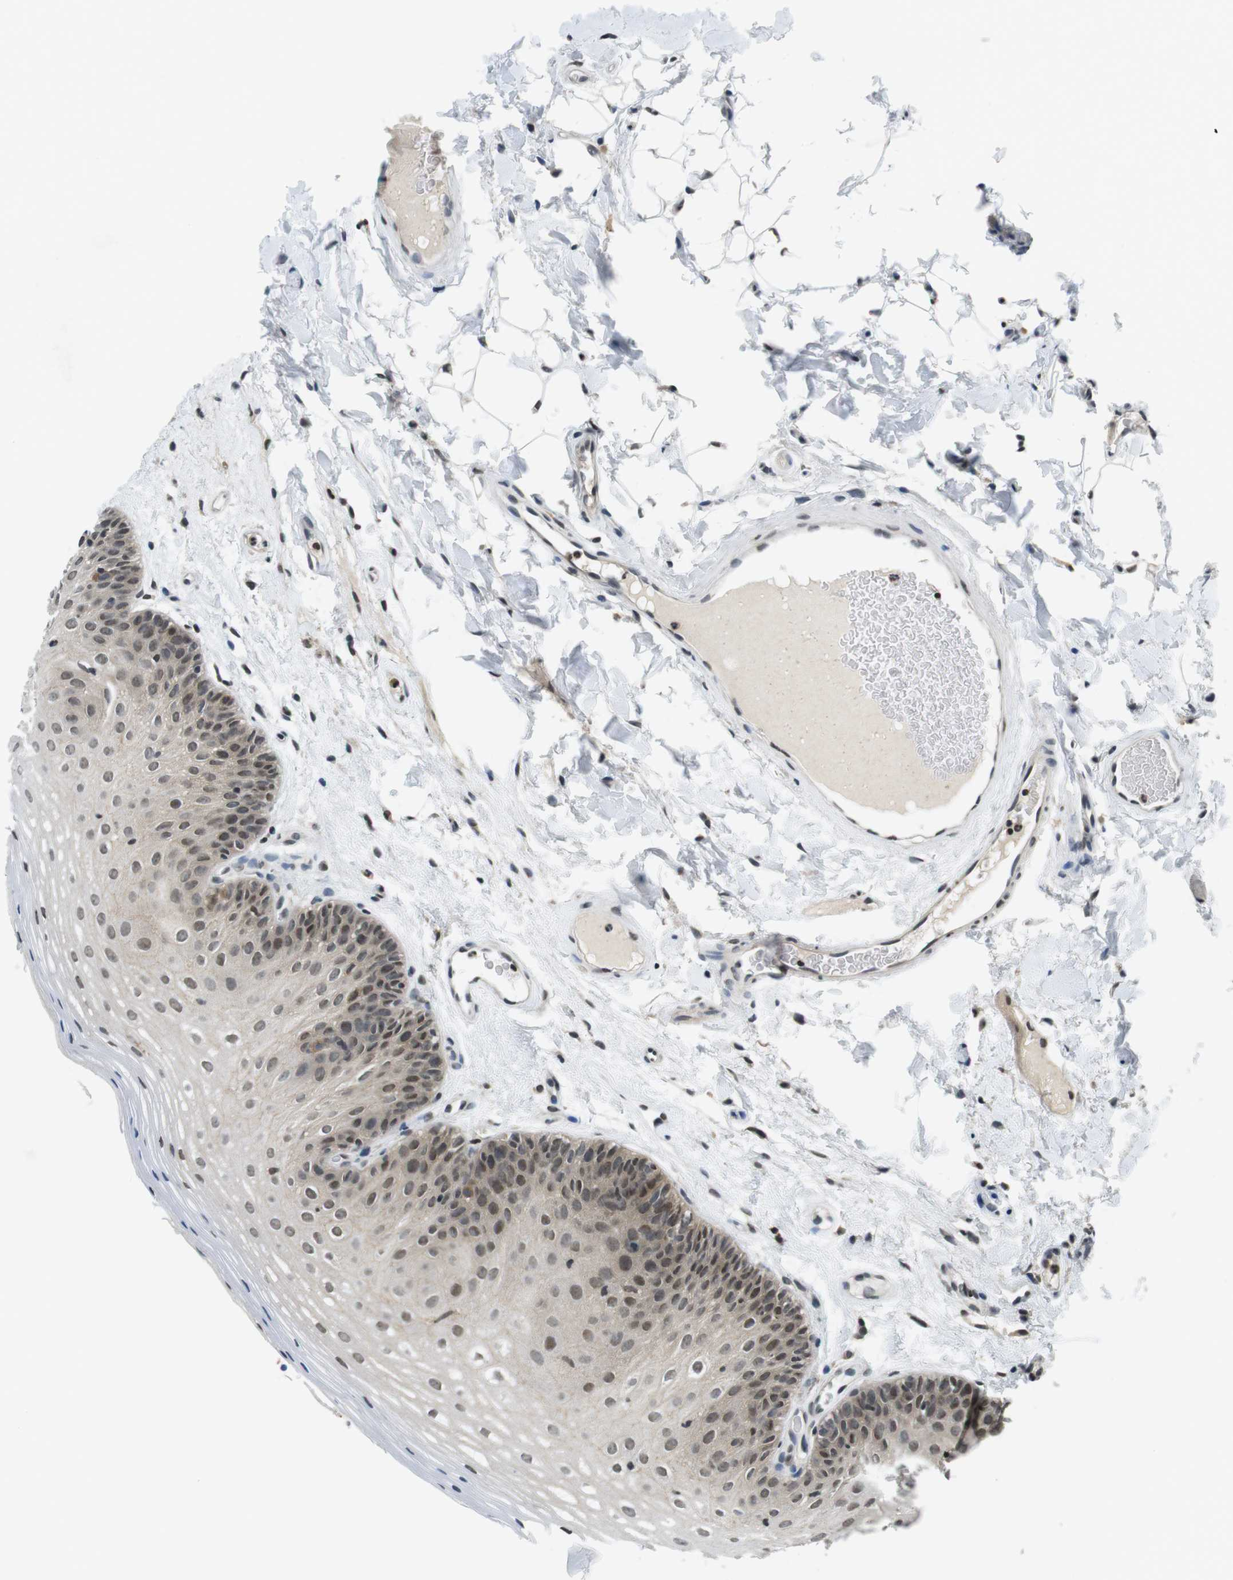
{"staining": {"intensity": "weak", "quantity": "25%-75%", "location": "nuclear"}, "tissue": "oral mucosa", "cell_type": "Squamous epithelial cells", "image_type": "normal", "snomed": [{"axis": "morphology", "description": "Normal tissue, NOS"}, {"axis": "morphology", "description": "Squamous cell carcinoma, NOS"}, {"axis": "topography", "description": "Skeletal muscle"}, {"axis": "topography", "description": "Oral tissue"}], "caption": "Weak nuclear expression for a protein is present in approximately 25%-75% of squamous epithelial cells of benign oral mucosa using immunohistochemistry (IHC).", "gene": "NEK4", "patient": {"sex": "male", "age": 71}}